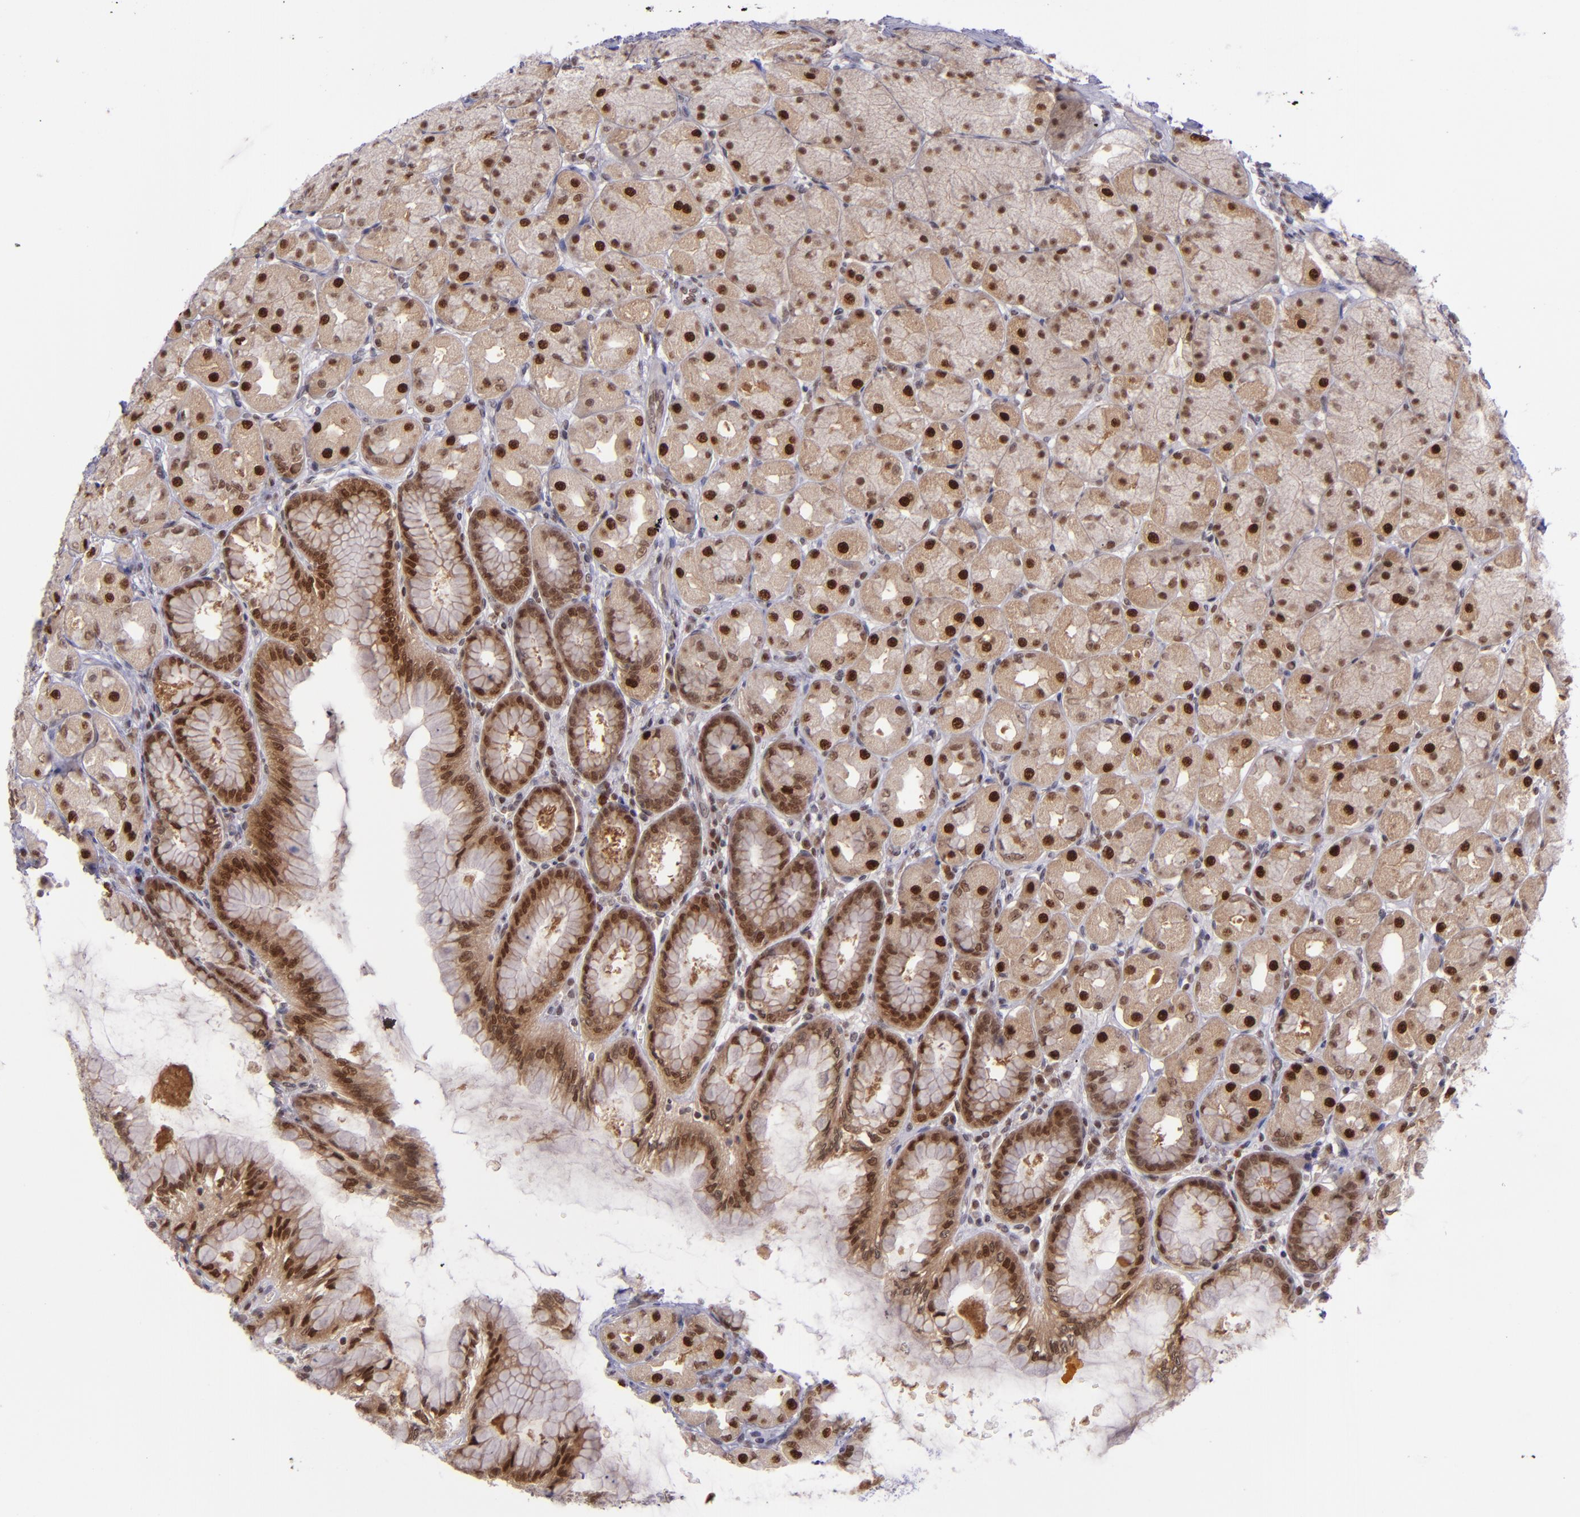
{"staining": {"intensity": "strong", "quantity": ">75%", "location": "cytoplasmic/membranous,nuclear"}, "tissue": "stomach", "cell_type": "Glandular cells", "image_type": "normal", "snomed": [{"axis": "morphology", "description": "Normal tissue, NOS"}, {"axis": "topography", "description": "Stomach, upper"}], "caption": "This micrograph demonstrates immunohistochemistry (IHC) staining of benign human stomach, with high strong cytoplasmic/membranous,nuclear staining in approximately >75% of glandular cells.", "gene": "BAG1", "patient": {"sex": "female", "age": 56}}